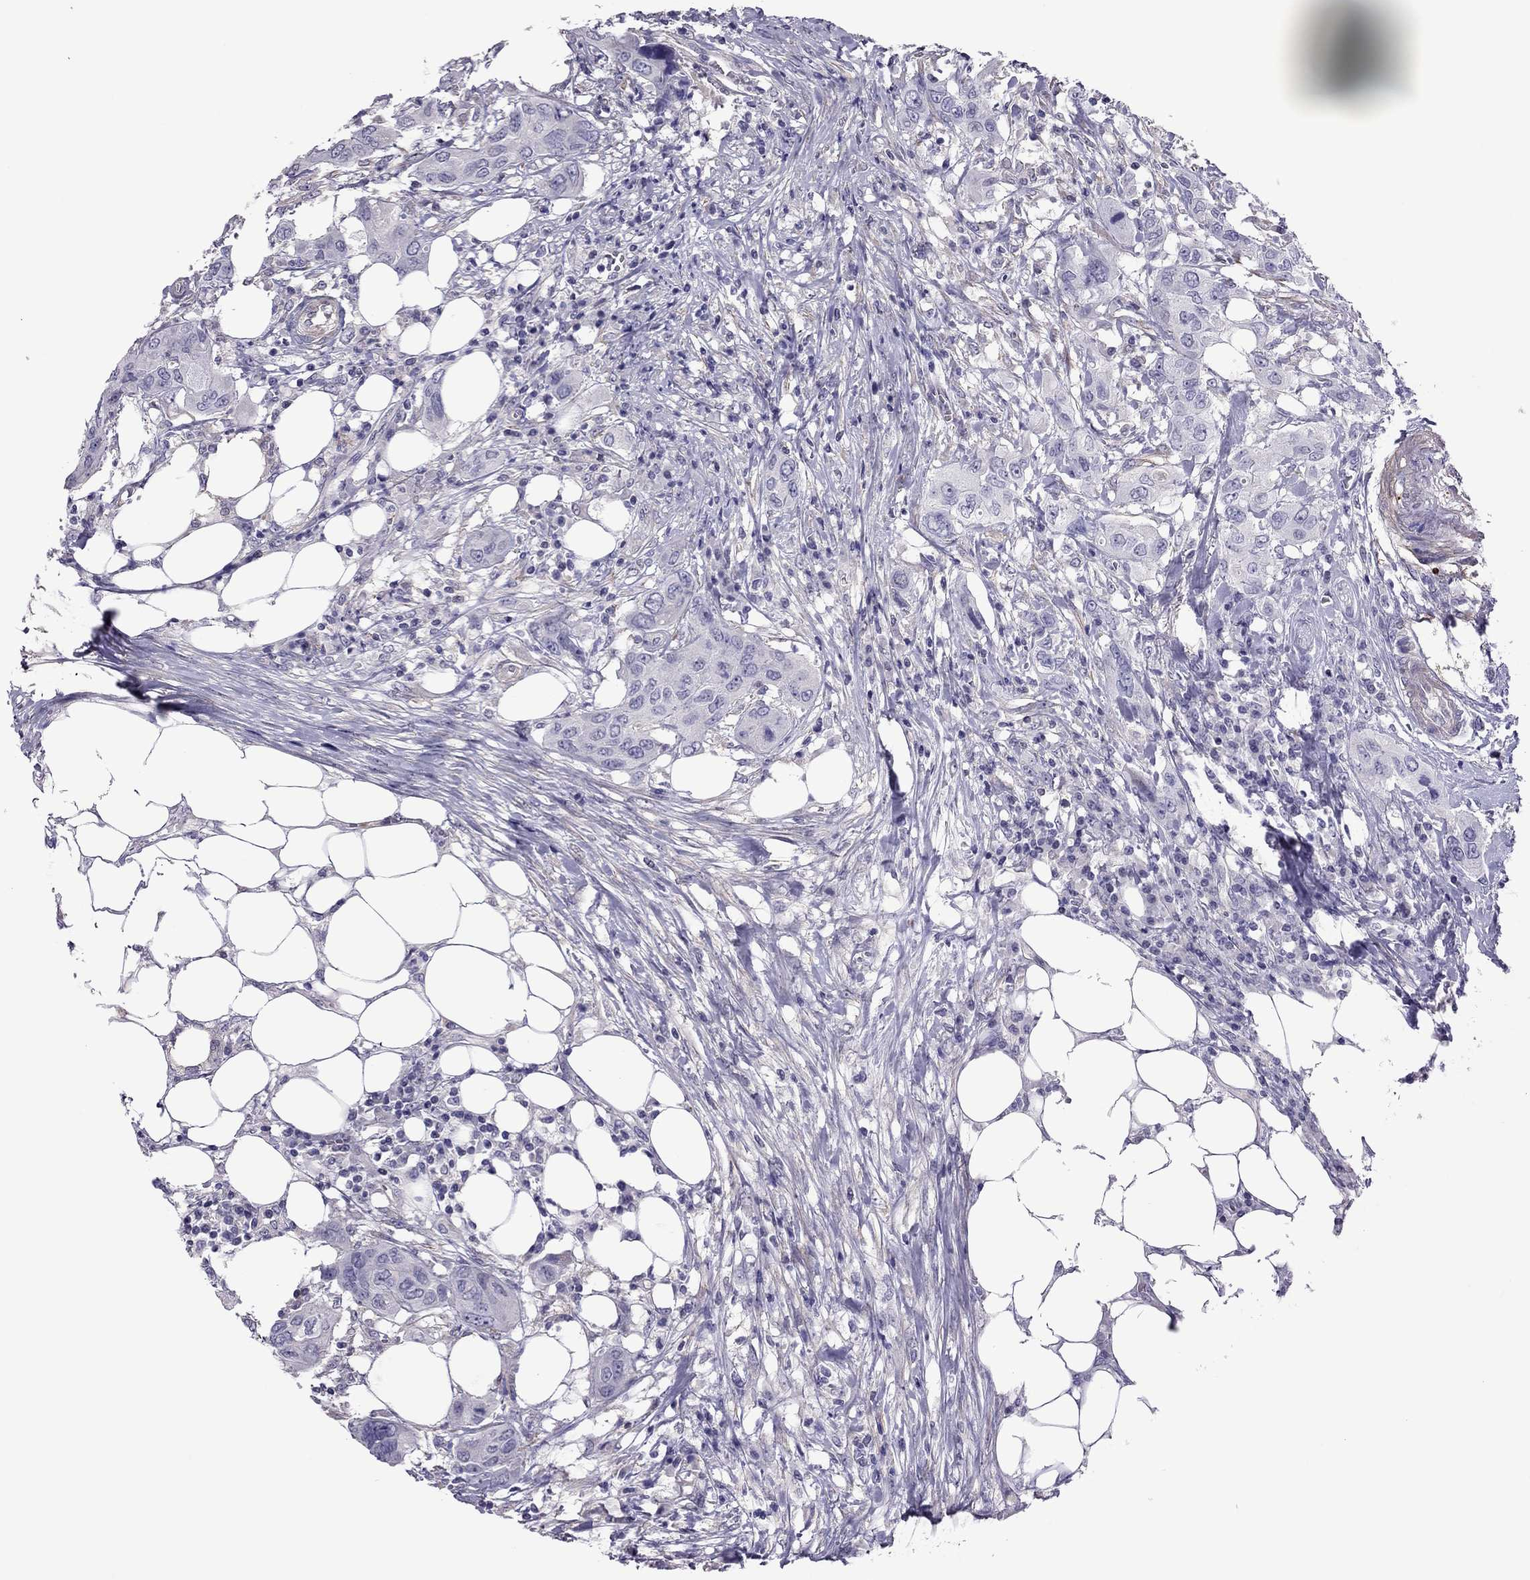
{"staining": {"intensity": "negative", "quantity": "none", "location": "none"}, "tissue": "urothelial cancer", "cell_type": "Tumor cells", "image_type": "cancer", "snomed": [{"axis": "morphology", "description": "Urothelial carcinoma, NOS"}, {"axis": "morphology", "description": "Urothelial carcinoma, High grade"}, {"axis": "topography", "description": "Urinary bladder"}], "caption": "IHC image of neoplastic tissue: transitional cell carcinoma stained with DAB (3,3'-diaminobenzidine) shows no significant protein positivity in tumor cells.", "gene": "SLC16A8", "patient": {"sex": "male", "age": 63}}